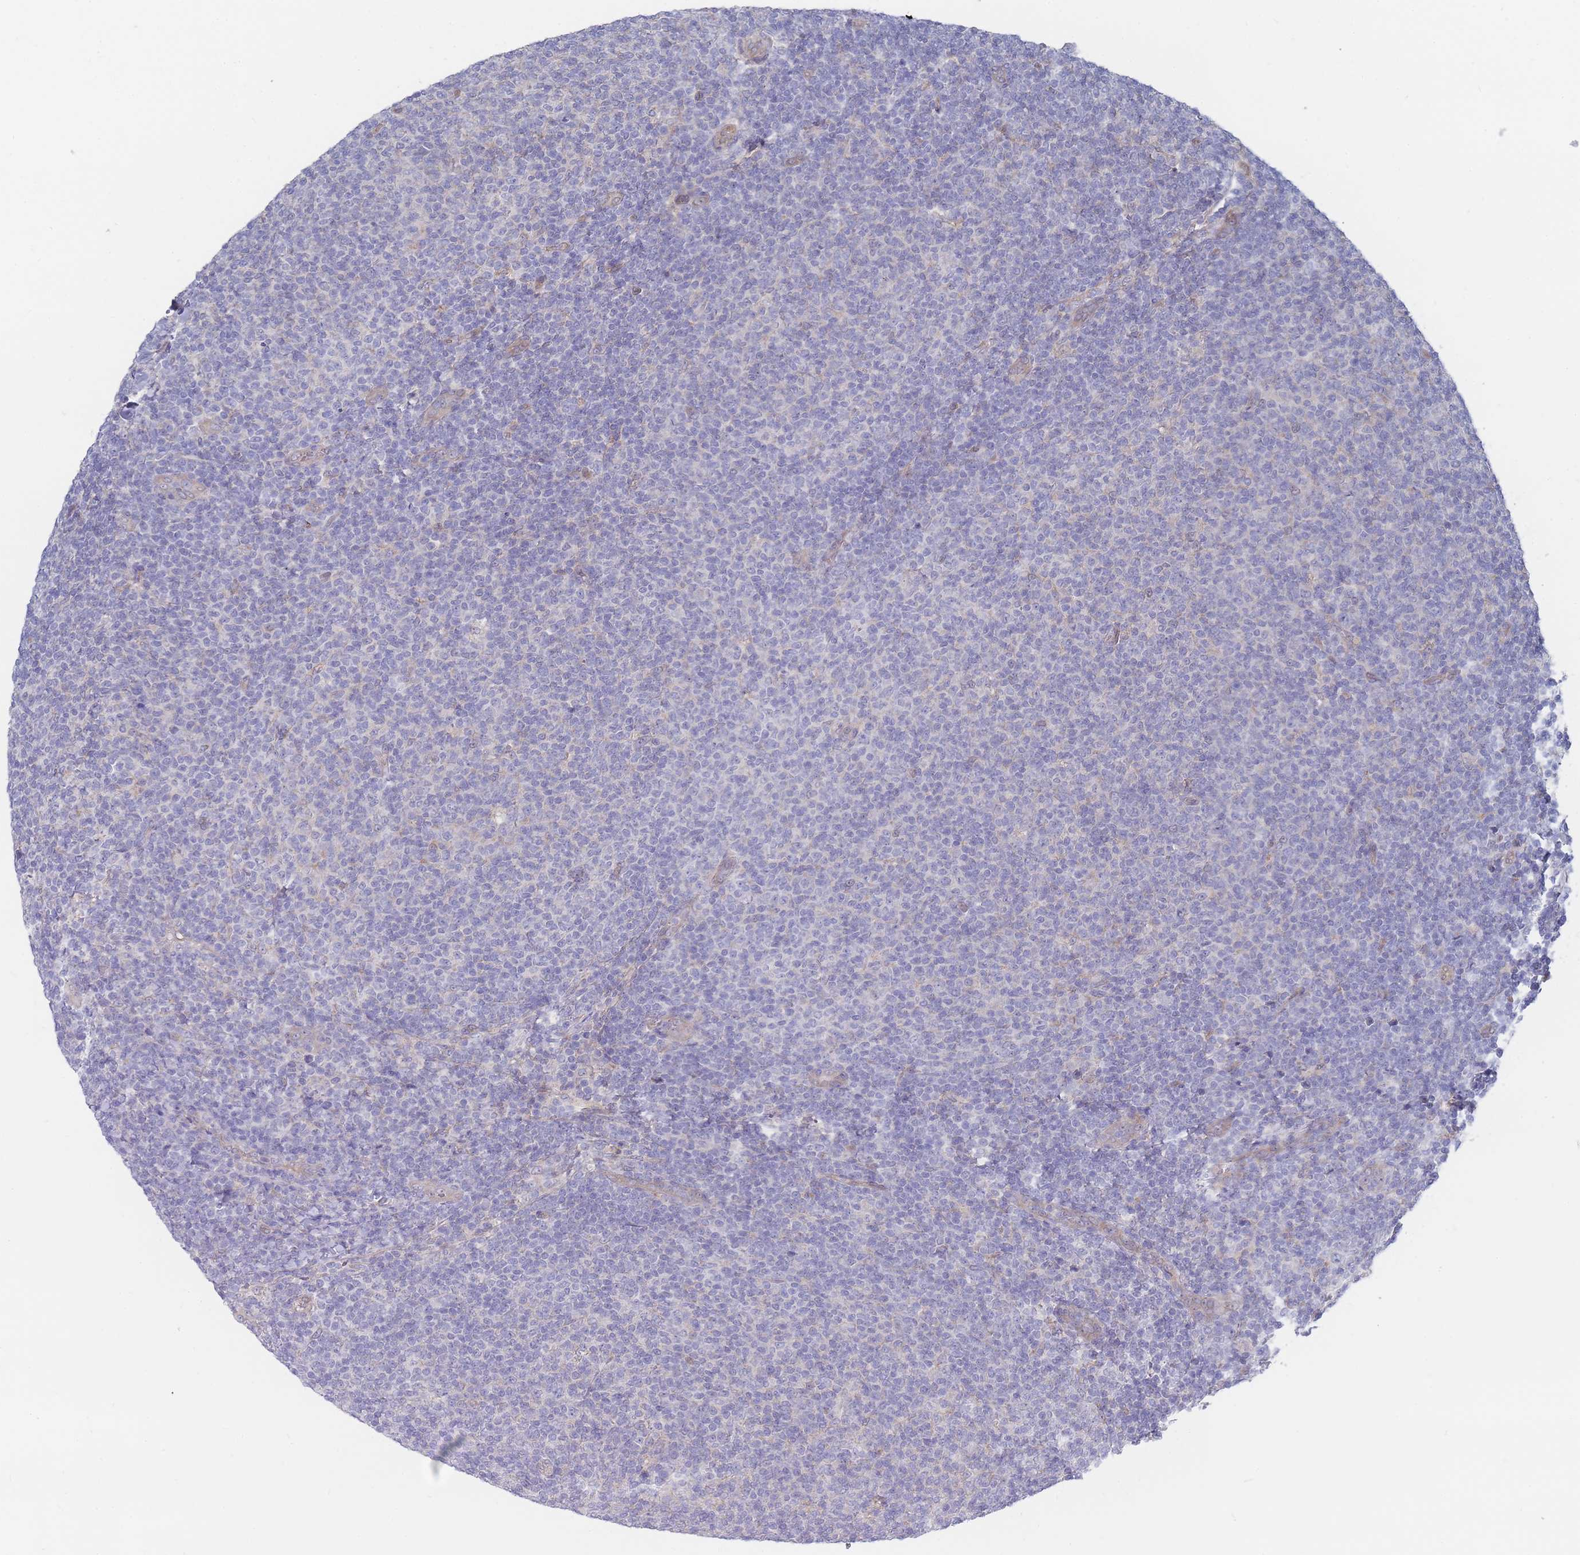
{"staining": {"intensity": "negative", "quantity": "none", "location": "none"}, "tissue": "lymphoma", "cell_type": "Tumor cells", "image_type": "cancer", "snomed": [{"axis": "morphology", "description": "Malignant lymphoma, non-Hodgkin's type, Low grade"}, {"axis": "topography", "description": "Lymph node"}], "caption": "DAB immunohistochemical staining of lymphoma reveals no significant expression in tumor cells. (DAB IHC with hematoxylin counter stain).", "gene": "NUB1", "patient": {"sex": "male", "age": 66}}